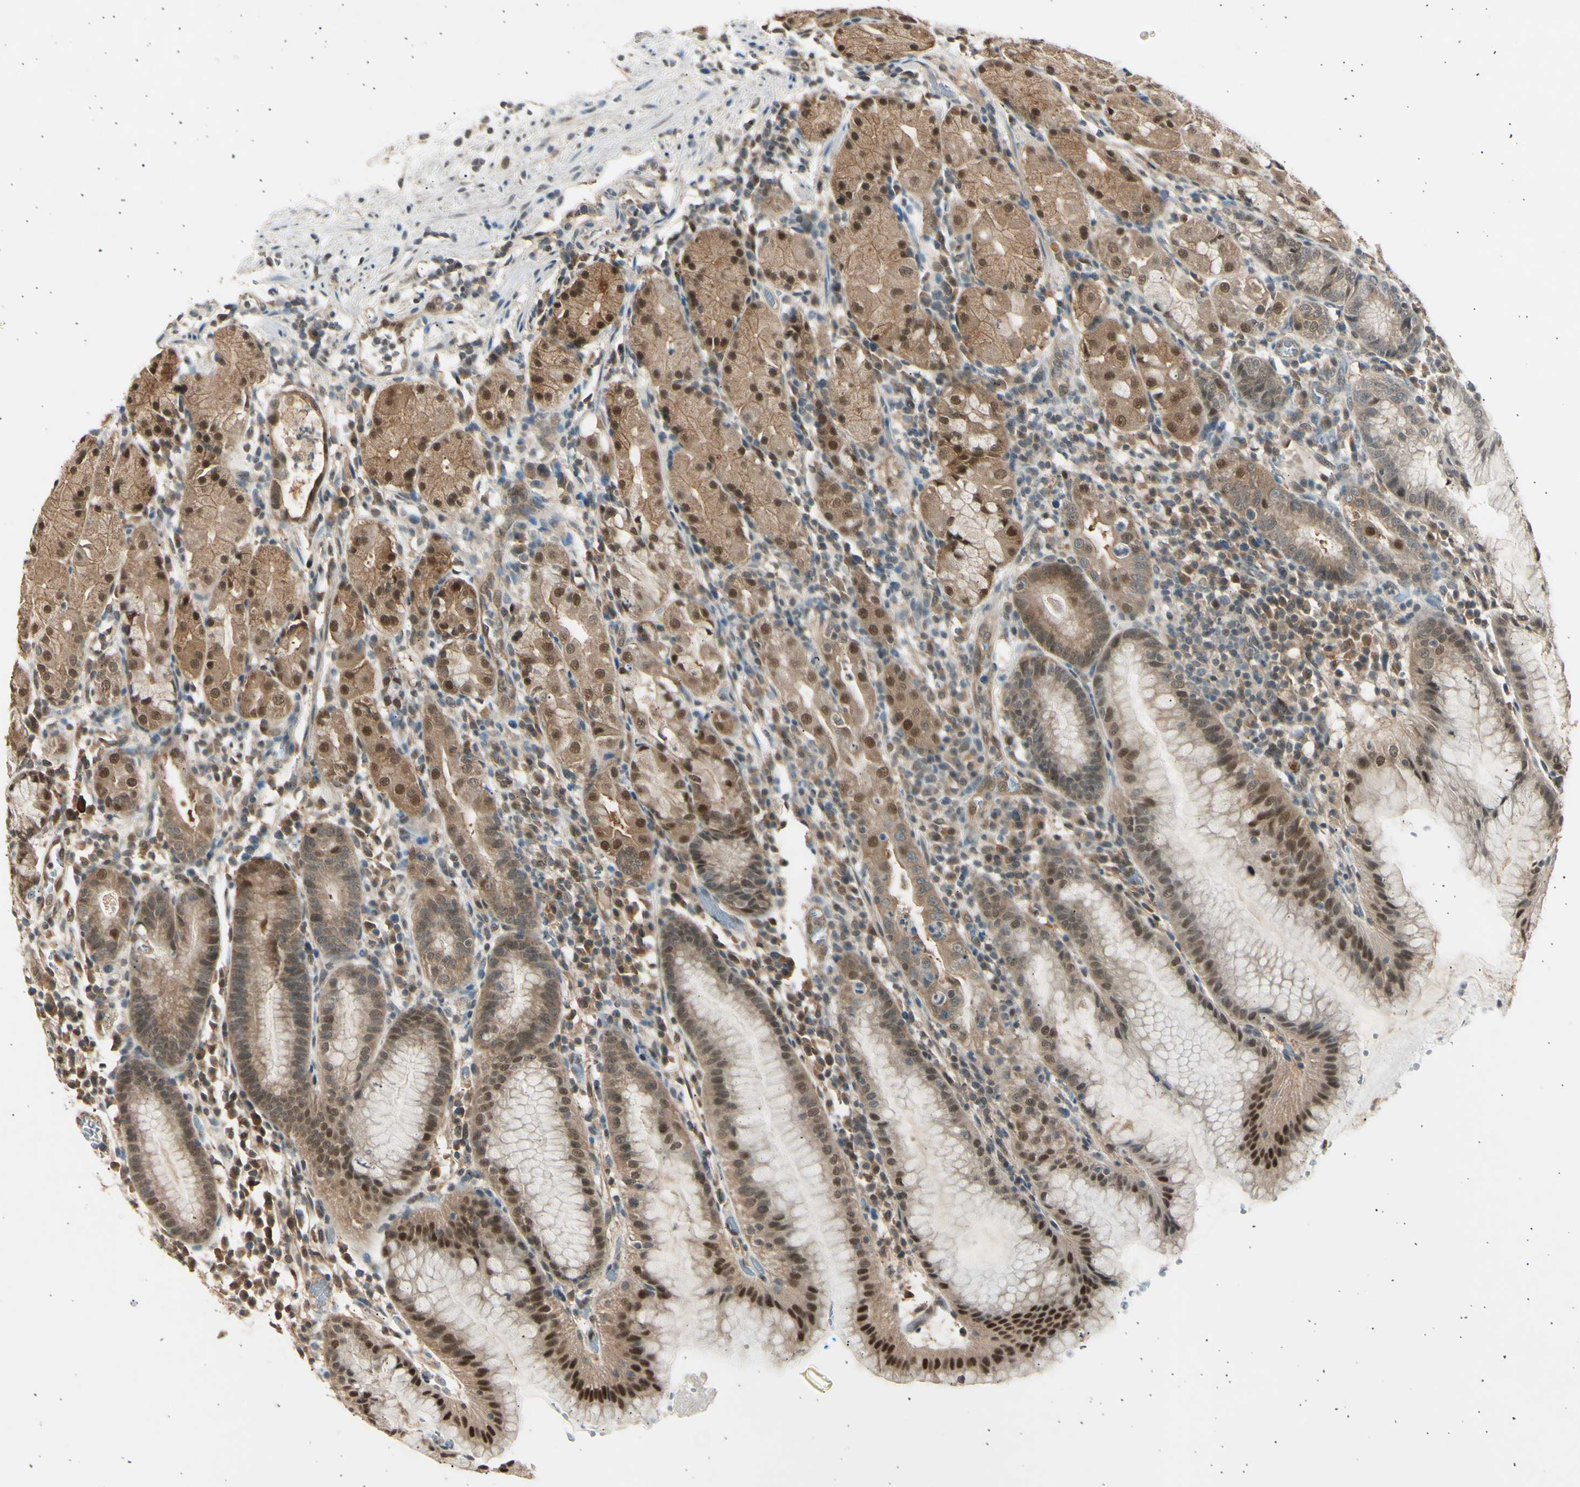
{"staining": {"intensity": "moderate", "quantity": ">75%", "location": "cytoplasmic/membranous,nuclear"}, "tissue": "stomach", "cell_type": "Glandular cells", "image_type": "normal", "snomed": [{"axis": "morphology", "description": "Normal tissue, NOS"}, {"axis": "topography", "description": "Stomach"}, {"axis": "topography", "description": "Stomach, lower"}], "caption": "Stomach was stained to show a protein in brown. There is medium levels of moderate cytoplasmic/membranous,nuclear staining in approximately >75% of glandular cells.", "gene": "PSMD5", "patient": {"sex": "female", "age": 75}}